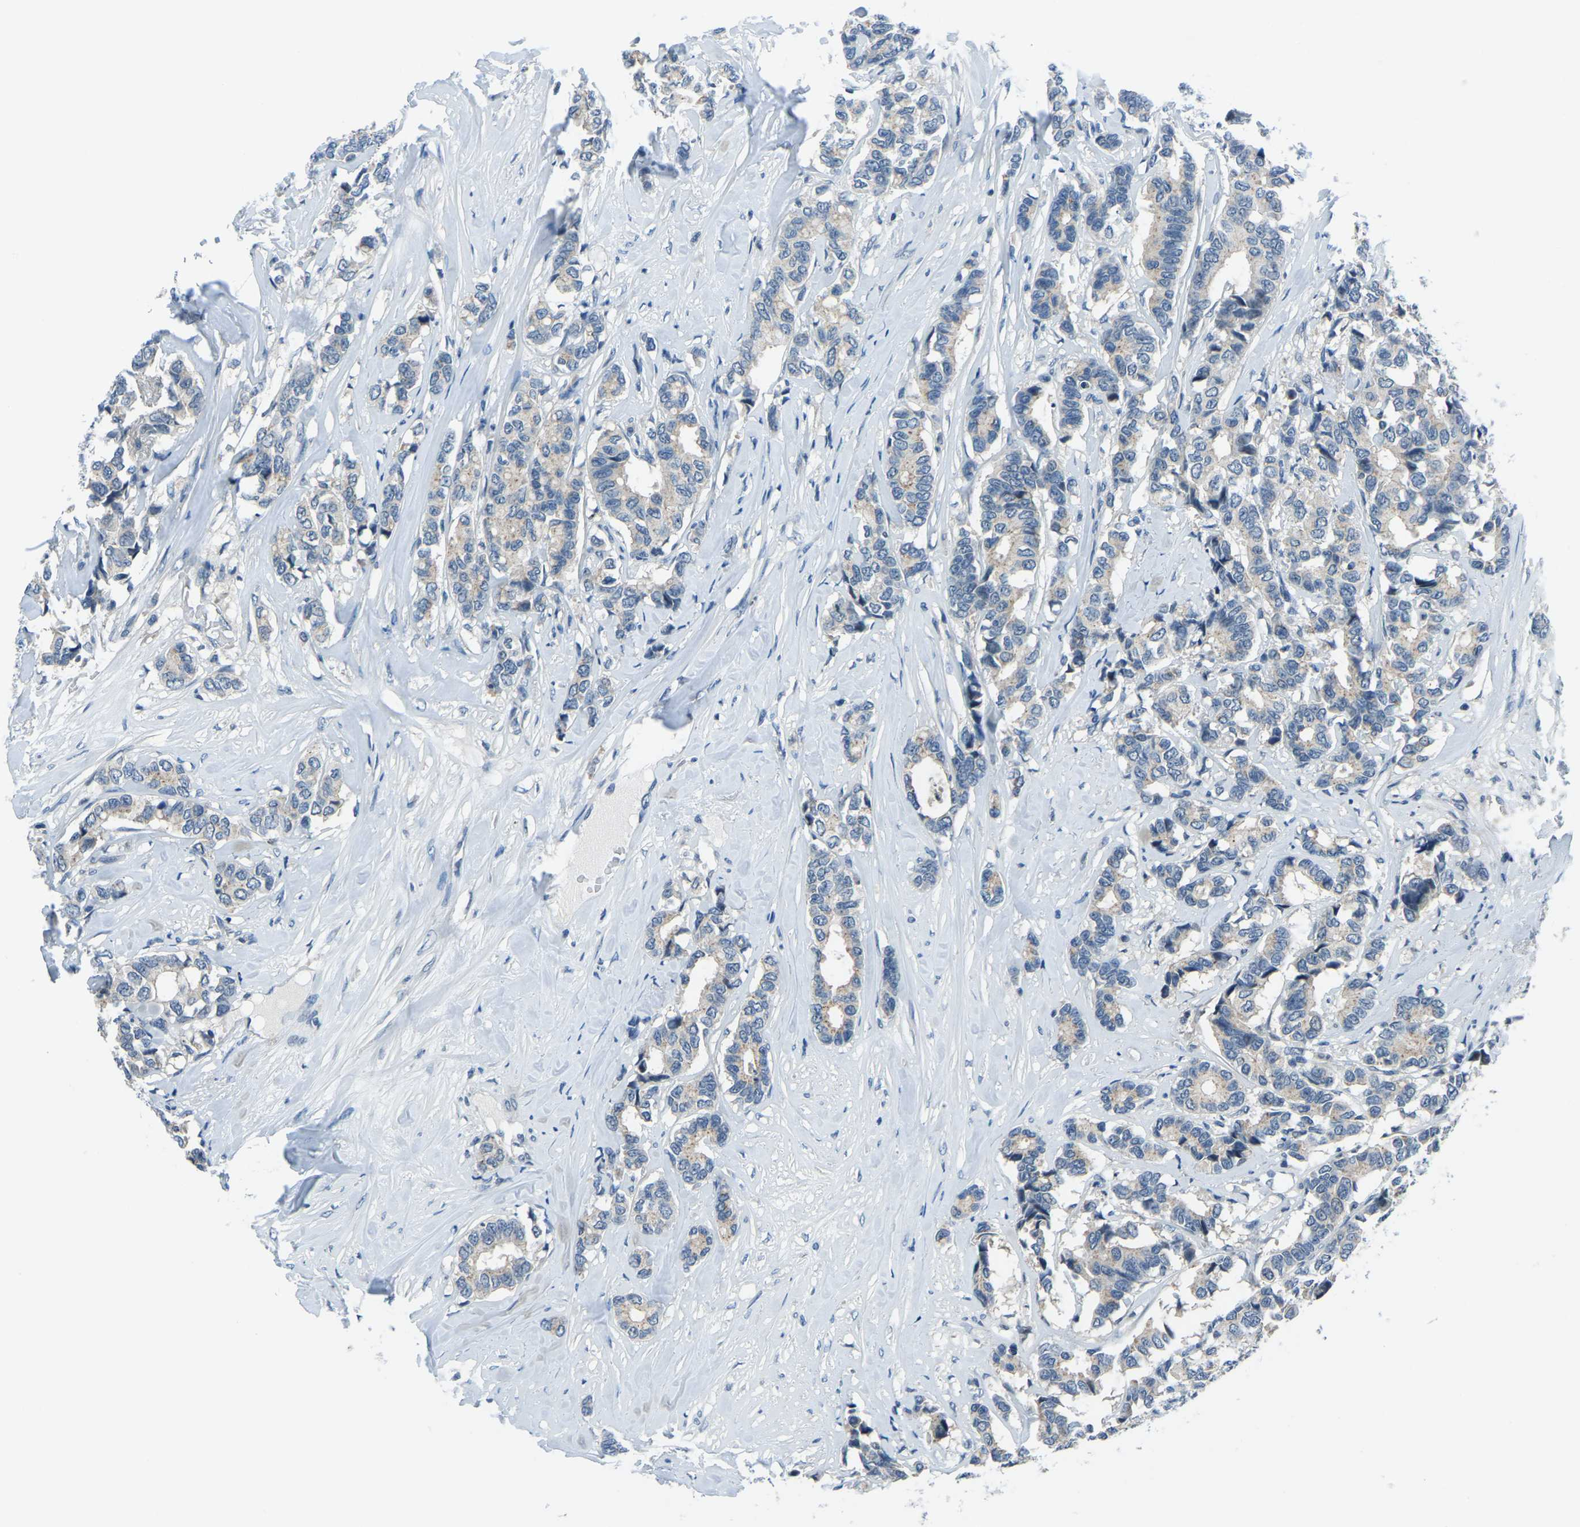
{"staining": {"intensity": "weak", "quantity": "<25%", "location": "cytoplasmic/membranous"}, "tissue": "breast cancer", "cell_type": "Tumor cells", "image_type": "cancer", "snomed": [{"axis": "morphology", "description": "Duct carcinoma"}, {"axis": "topography", "description": "Breast"}], "caption": "Immunohistochemistry (IHC) image of human breast cancer (intraductal carcinoma) stained for a protein (brown), which displays no staining in tumor cells. (Stains: DAB immunohistochemistry (IHC) with hematoxylin counter stain, Microscopy: brightfield microscopy at high magnification).", "gene": "RRP1", "patient": {"sex": "female", "age": 87}}